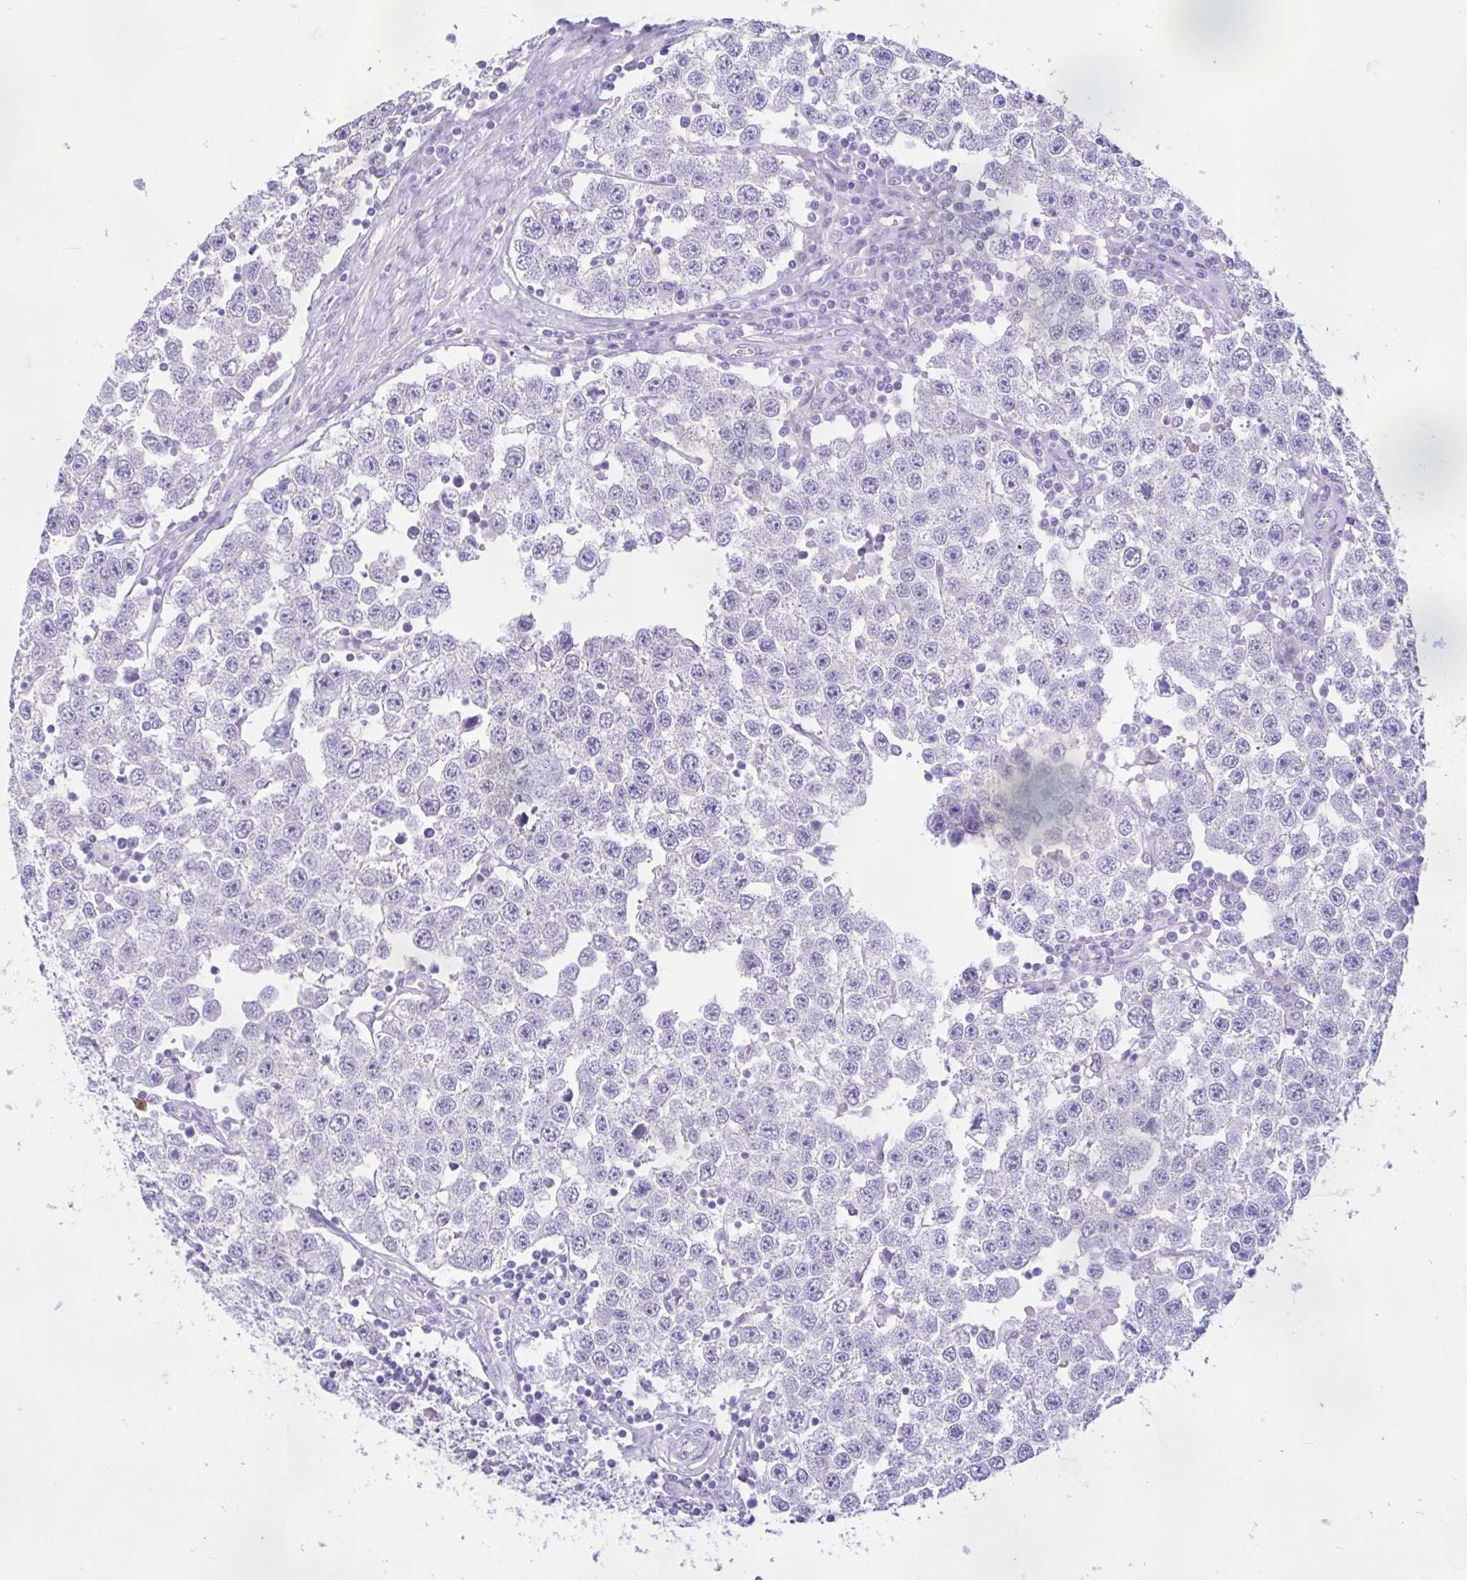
{"staining": {"intensity": "negative", "quantity": "none", "location": "none"}, "tissue": "testis cancer", "cell_type": "Tumor cells", "image_type": "cancer", "snomed": [{"axis": "morphology", "description": "Seminoma, NOS"}, {"axis": "topography", "description": "Testis"}], "caption": "Human testis cancer (seminoma) stained for a protein using immunohistochemistry (IHC) reveals no staining in tumor cells.", "gene": "ZNF319", "patient": {"sex": "male", "age": 34}}